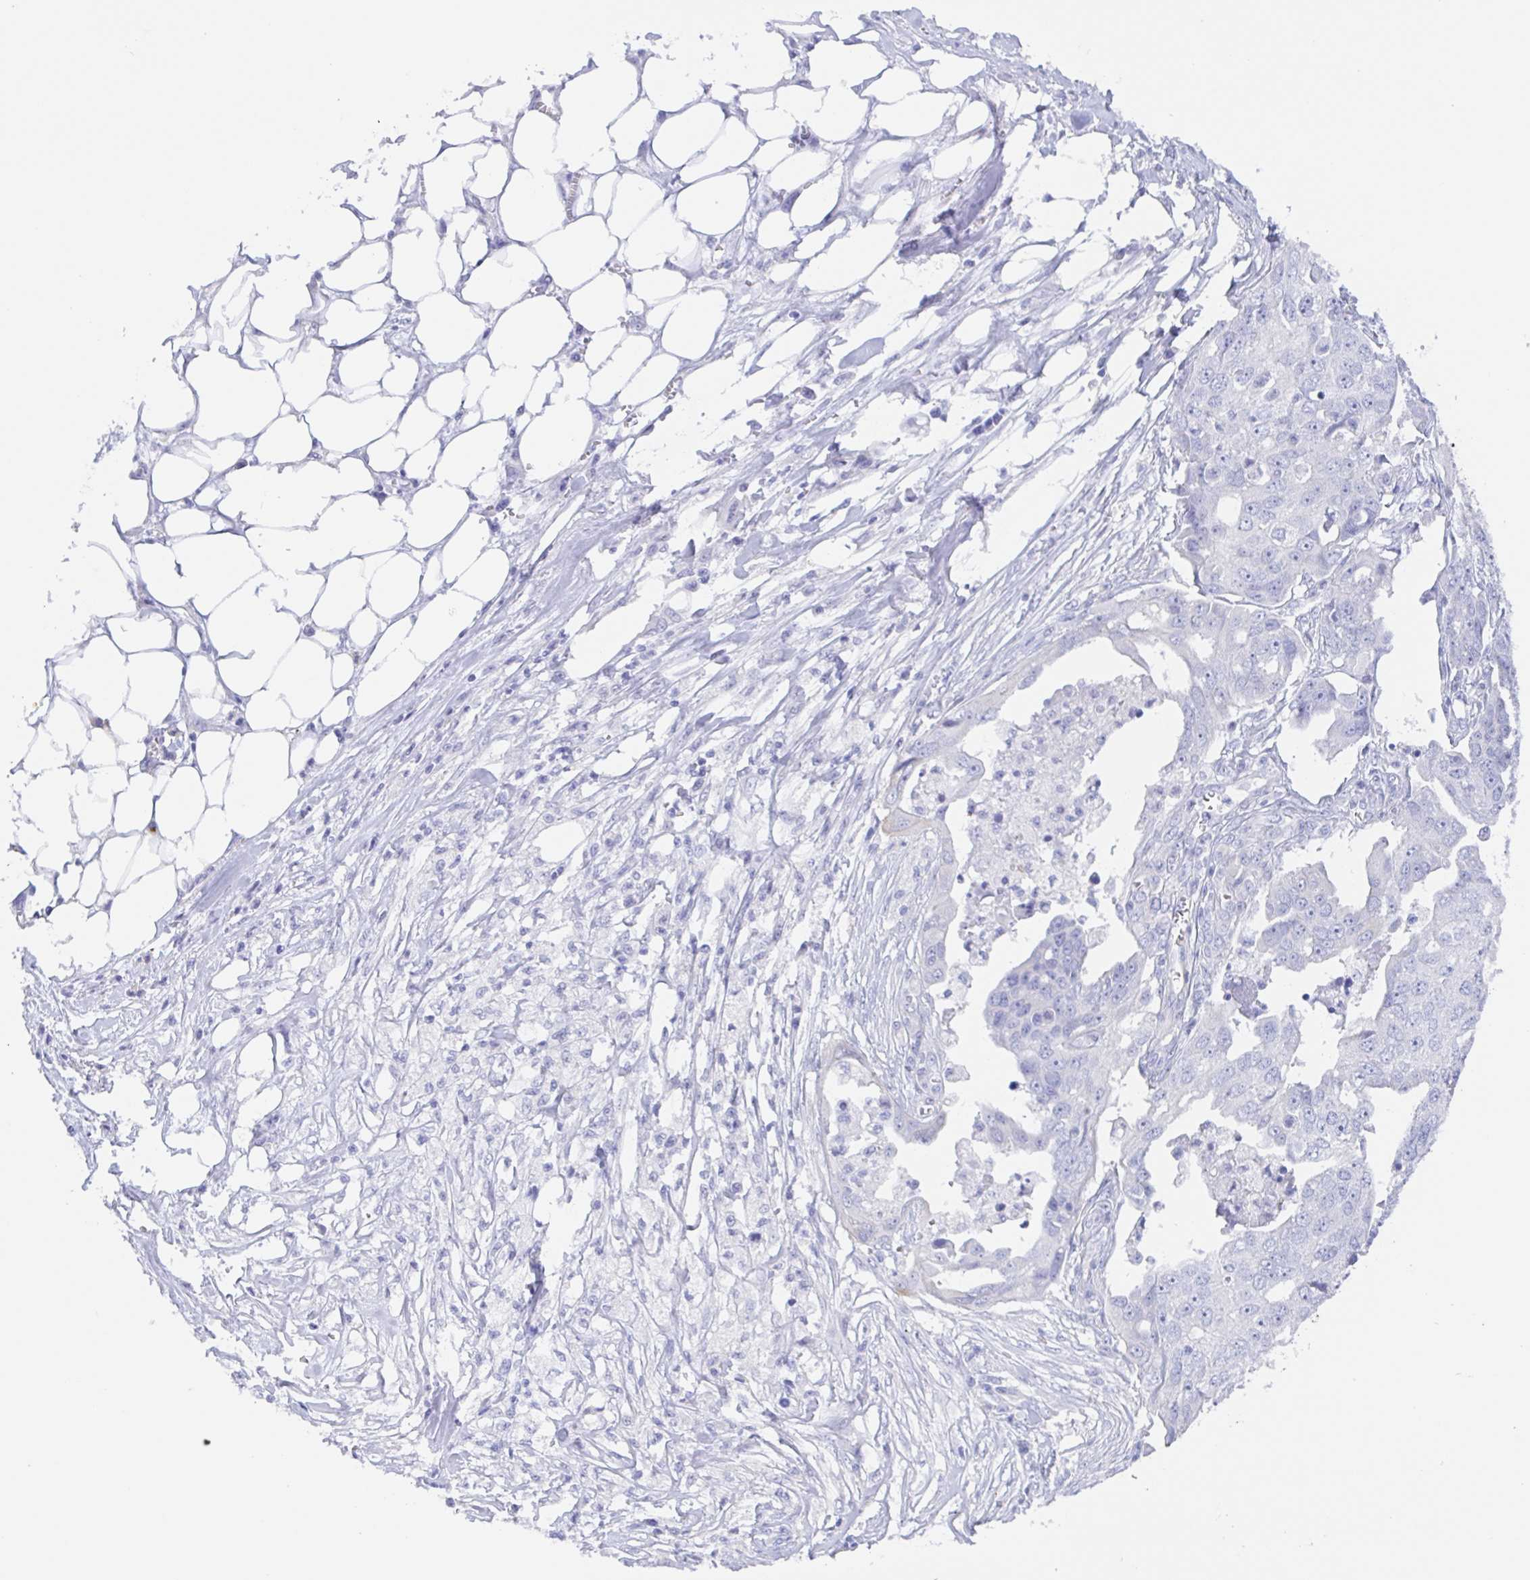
{"staining": {"intensity": "negative", "quantity": "none", "location": "none"}, "tissue": "ovarian cancer", "cell_type": "Tumor cells", "image_type": "cancer", "snomed": [{"axis": "morphology", "description": "Carcinoma, endometroid"}, {"axis": "topography", "description": "Ovary"}], "caption": "IHC image of neoplastic tissue: human ovarian cancer stained with DAB shows no significant protein positivity in tumor cells.", "gene": "MUCL3", "patient": {"sex": "female", "age": 70}}